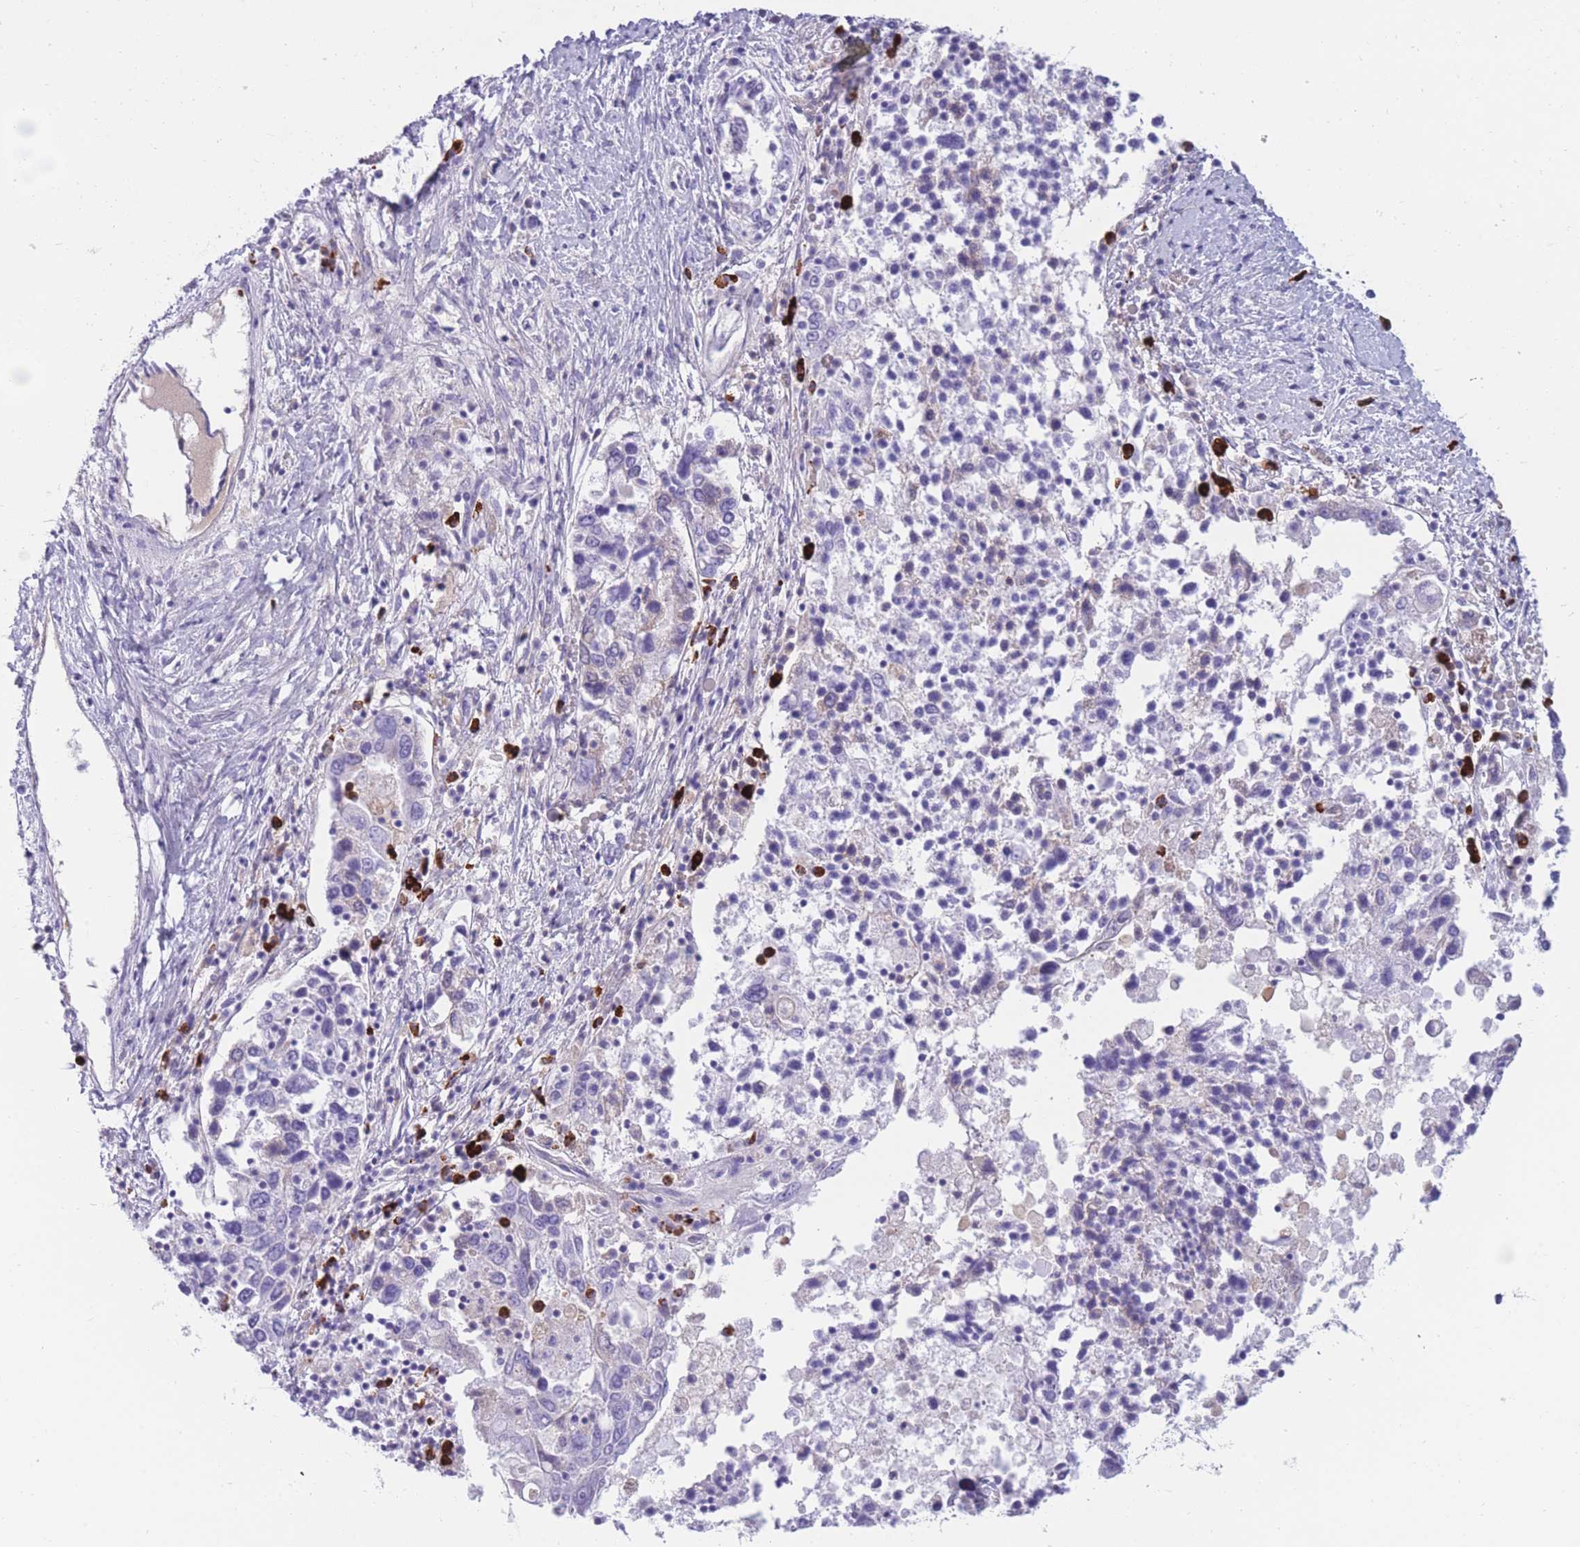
{"staining": {"intensity": "negative", "quantity": "none", "location": "none"}, "tissue": "ovarian cancer", "cell_type": "Tumor cells", "image_type": "cancer", "snomed": [{"axis": "morphology", "description": "Carcinoma, endometroid"}, {"axis": "topography", "description": "Ovary"}], "caption": "High magnification brightfield microscopy of endometroid carcinoma (ovarian) stained with DAB (3,3'-diaminobenzidine) (brown) and counterstained with hematoxylin (blue): tumor cells show no significant staining.", "gene": "TNFSF11", "patient": {"sex": "female", "age": 62}}